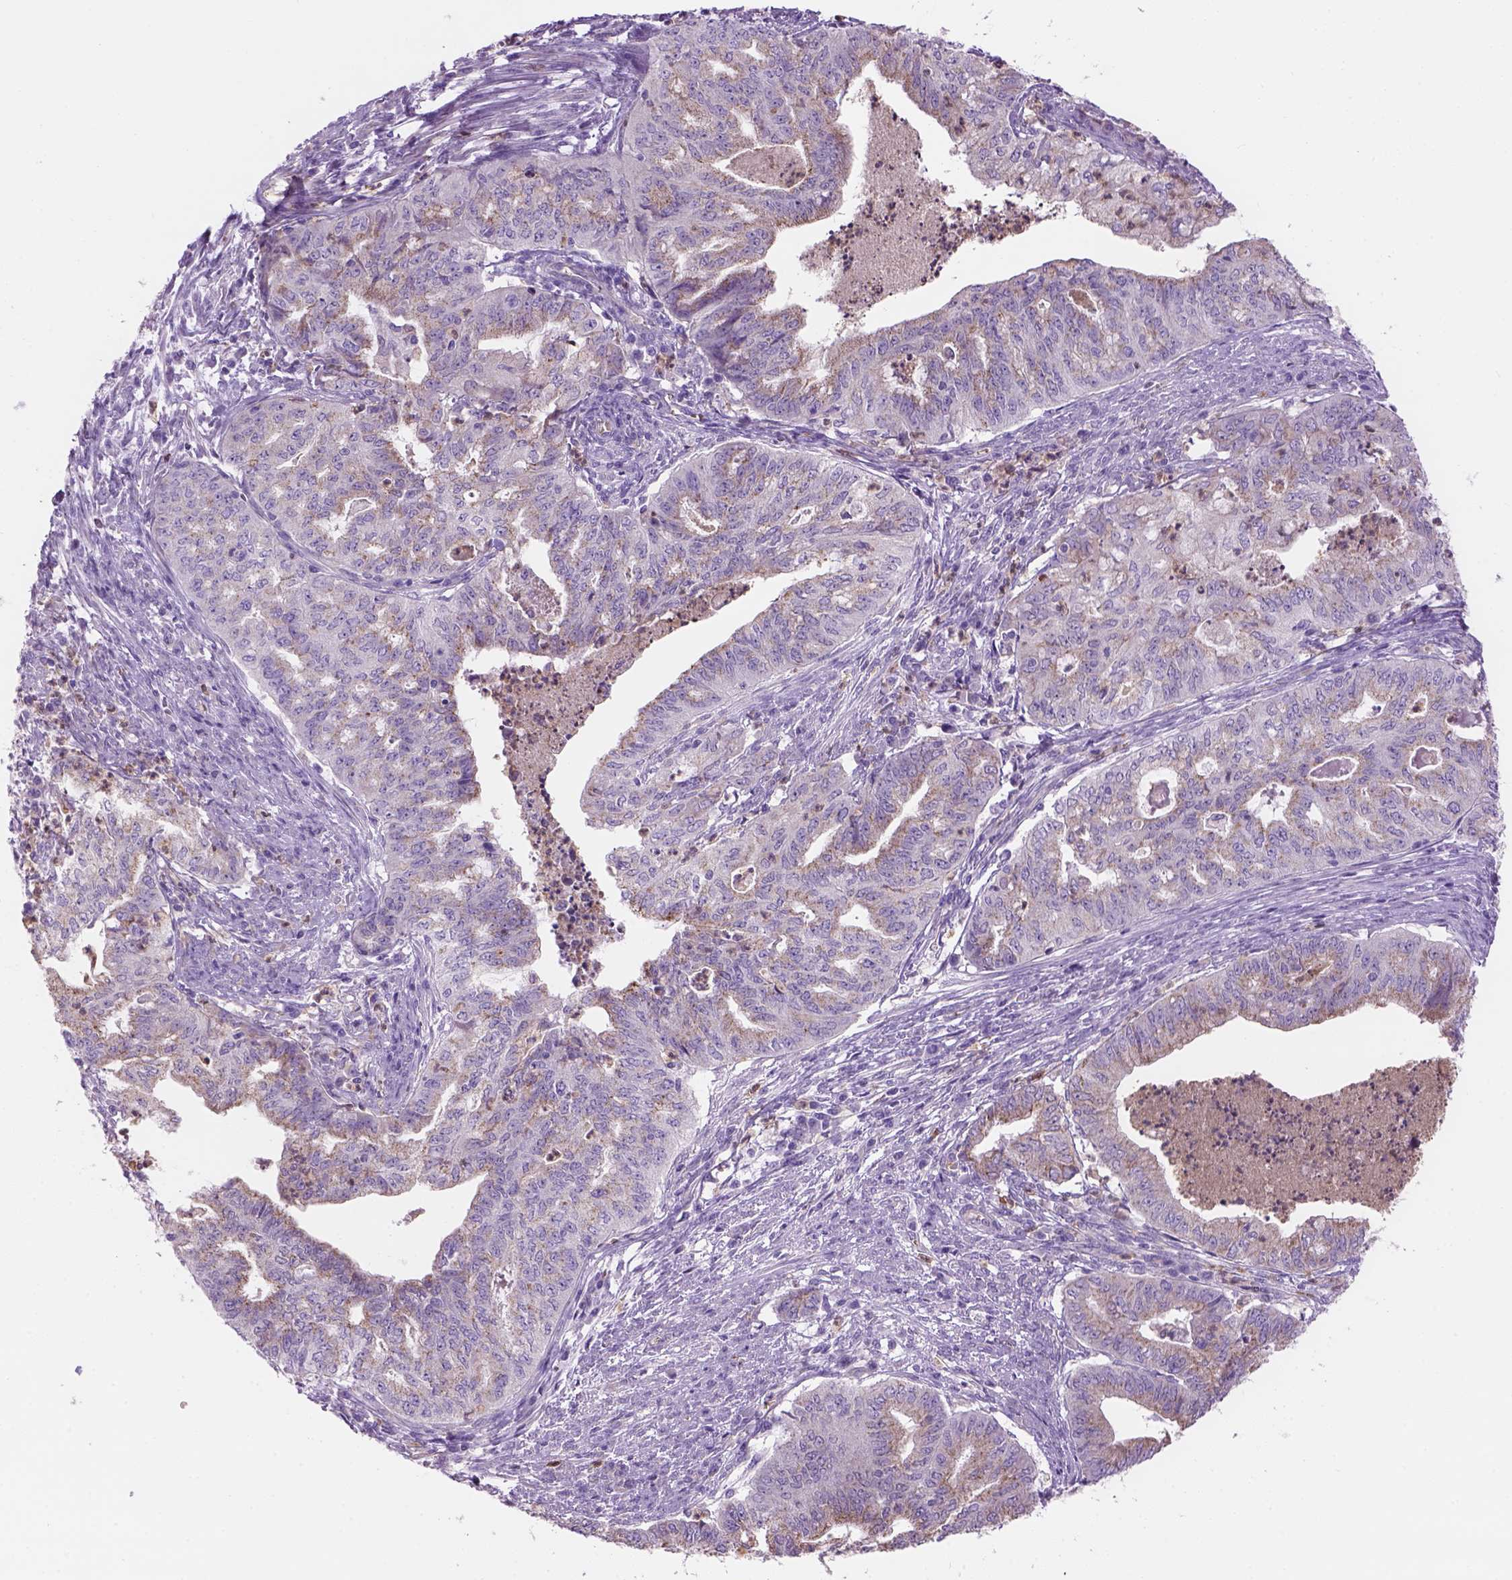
{"staining": {"intensity": "weak", "quantity": "<25%", "location": "cytoplasmic/membranous"}, "tissue": "endometrial cancer", "cell_type": "Tumor cells", "image_type": "cancer", "snomed": [{"axis": "morphology", "description": "Adenocarcinoma, NOS"}, {"axis": "topography", "description": "Endometrium"}], "caption": "This is a histopathology image of immunohistochemistry (IHC) staining of endometrial cancer (adenocarcinoma), which shows no positivity in tumor cells.", "gene": "CD84", "patient": {"sex": "female", "age": 79}}